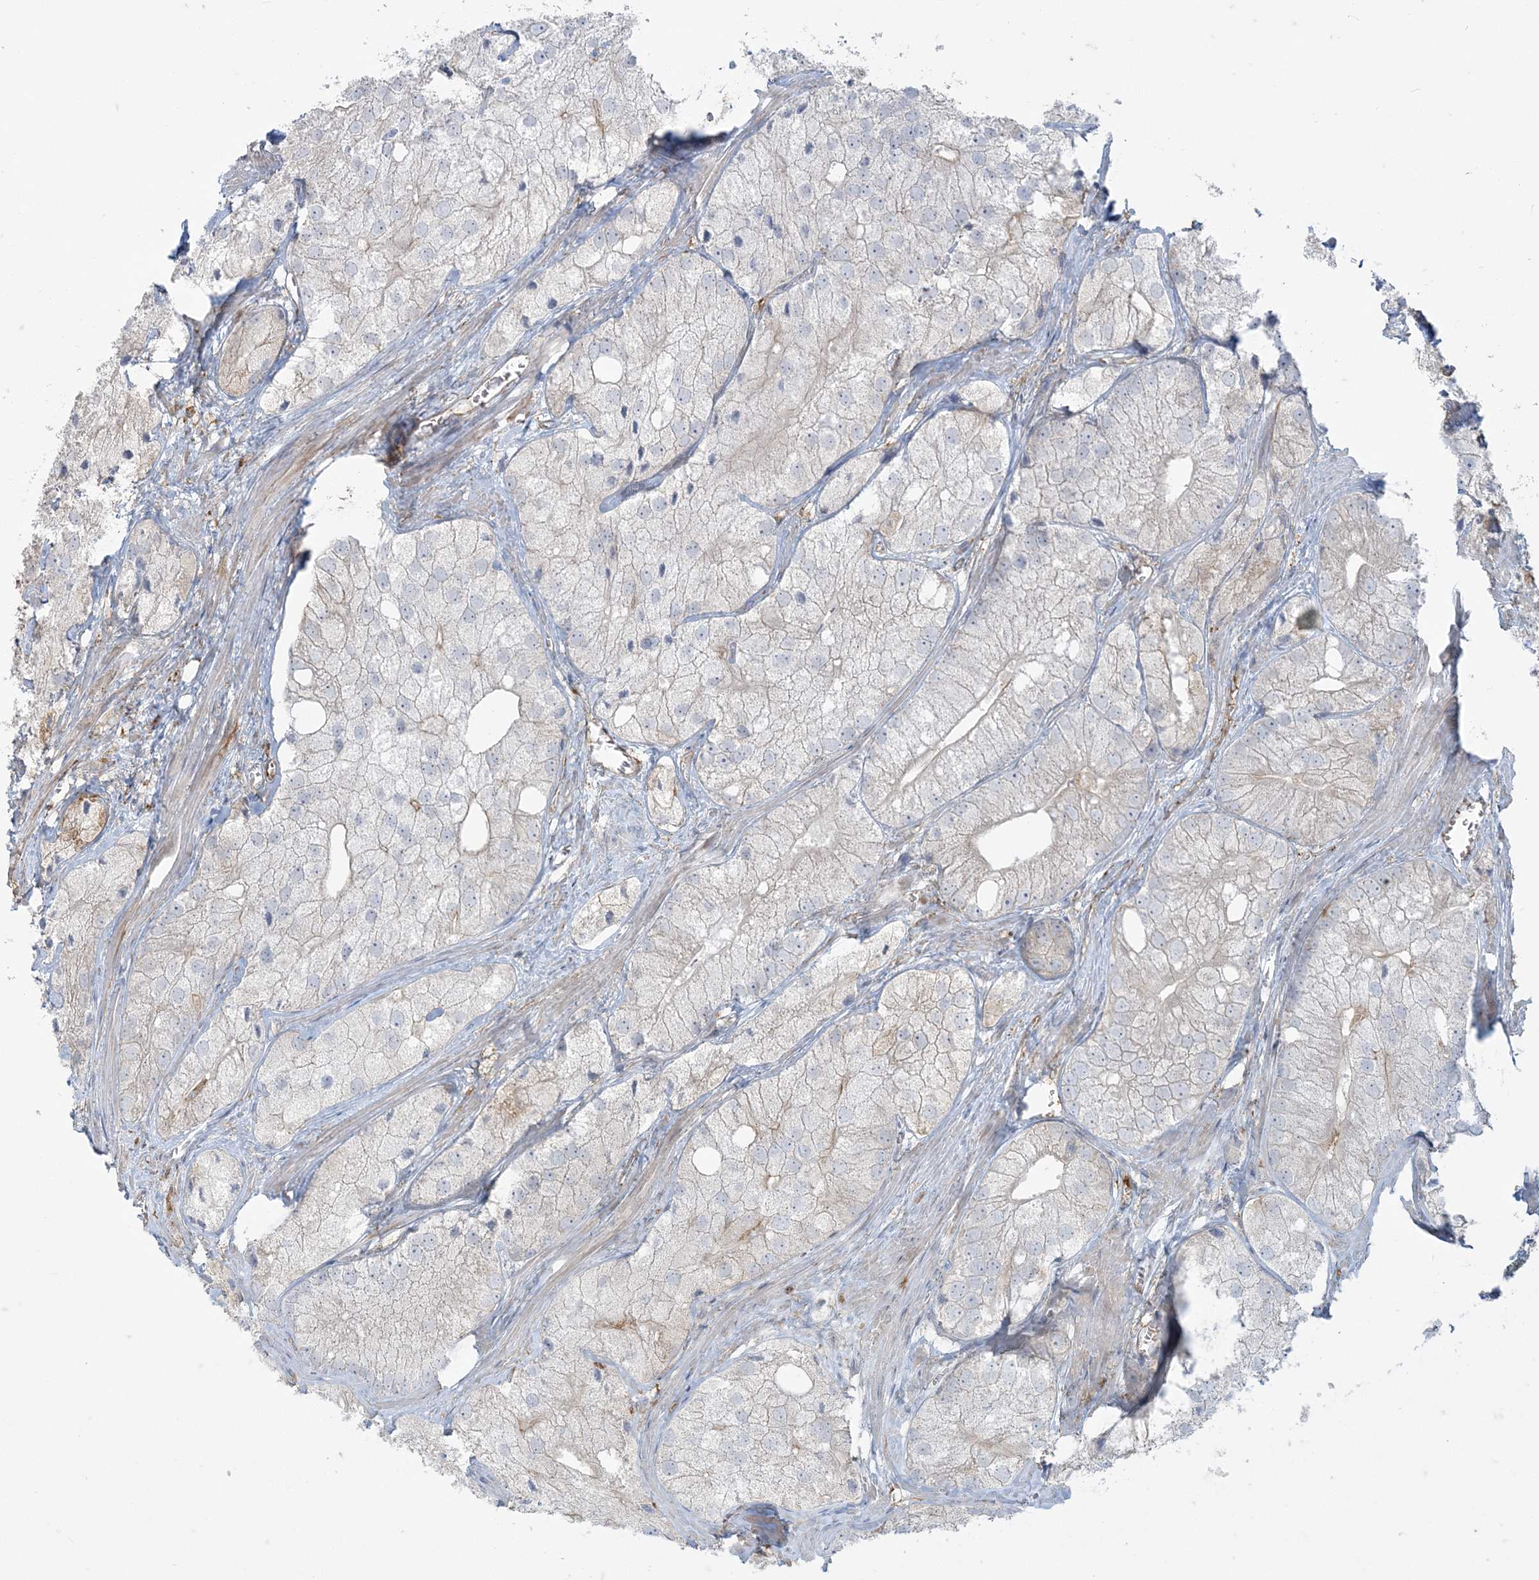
{"staining": {"intensity": "negative", "quantity": "none", "location": "none"}, "tissue": "prostate cancer", "cell_type": "Tumor cells", "image_type": "cancer", "snomed": [{"axis": "morphology", "description": "Adenocarcinoma, Low grade"}, {"axis": "topography", "description": "Prostate"}], "caption": "Immunohistochemistry (IHC) of human prostate cancer shows no expression in tumor cells.", "gene": "DERL3", "patient": {"sex": "male", "age": 69}}